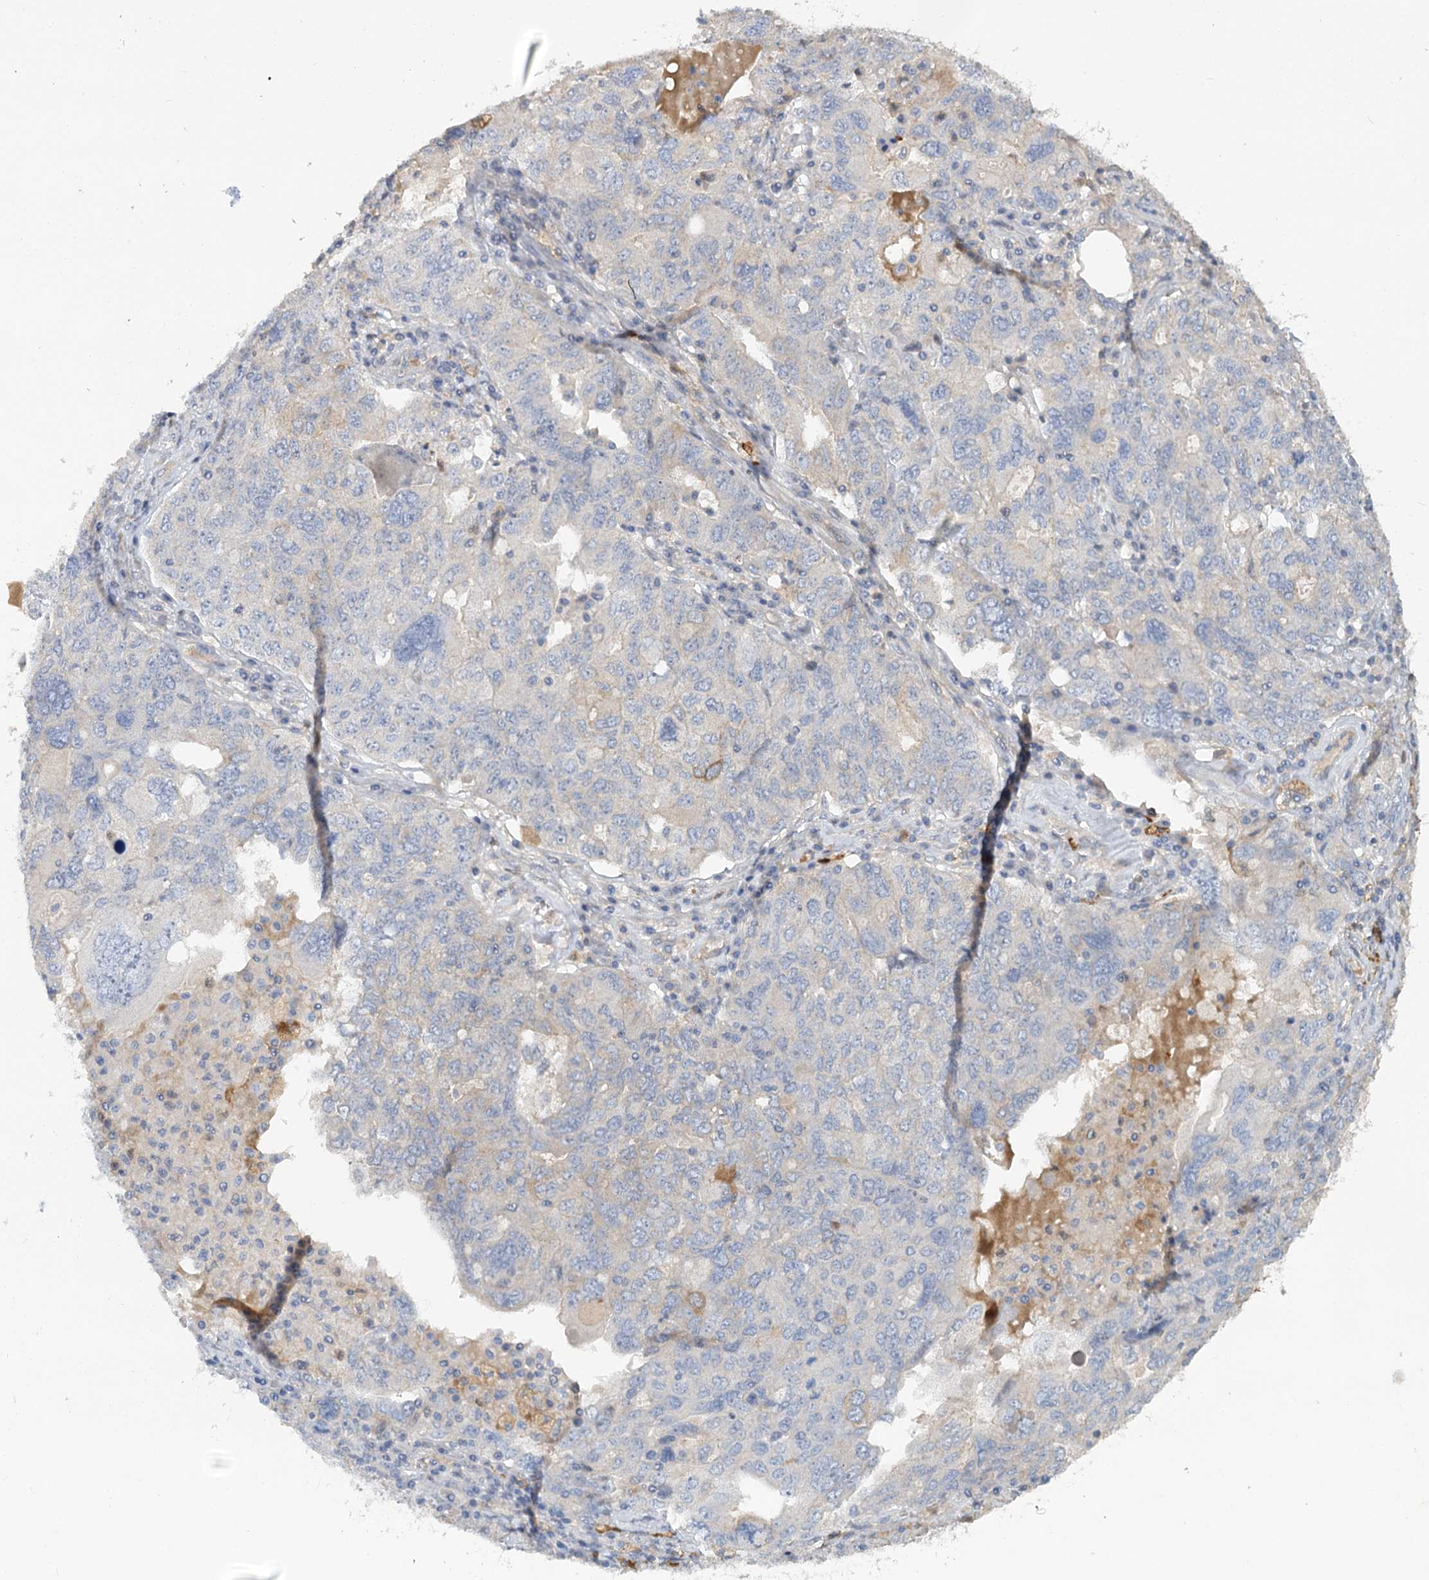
{"staining": {"intensity": "negative", "quantity": "none", "location": "none"}, "tissue": "ovarian cancer", "cell_type": "Tumor cells", "image_type": "cancer", "snomed": [{"axis": "morphology", "description": "Carcinoma, endometroid"}, {"axis": "topography", "description": "Ovary"}], "caption": "This is an immunohistochemistry image of human ovarian cancer. There is no expression in tumor cells.", "gene": "EPB41L5", "patient": {"sex": "female", "age": 62}}